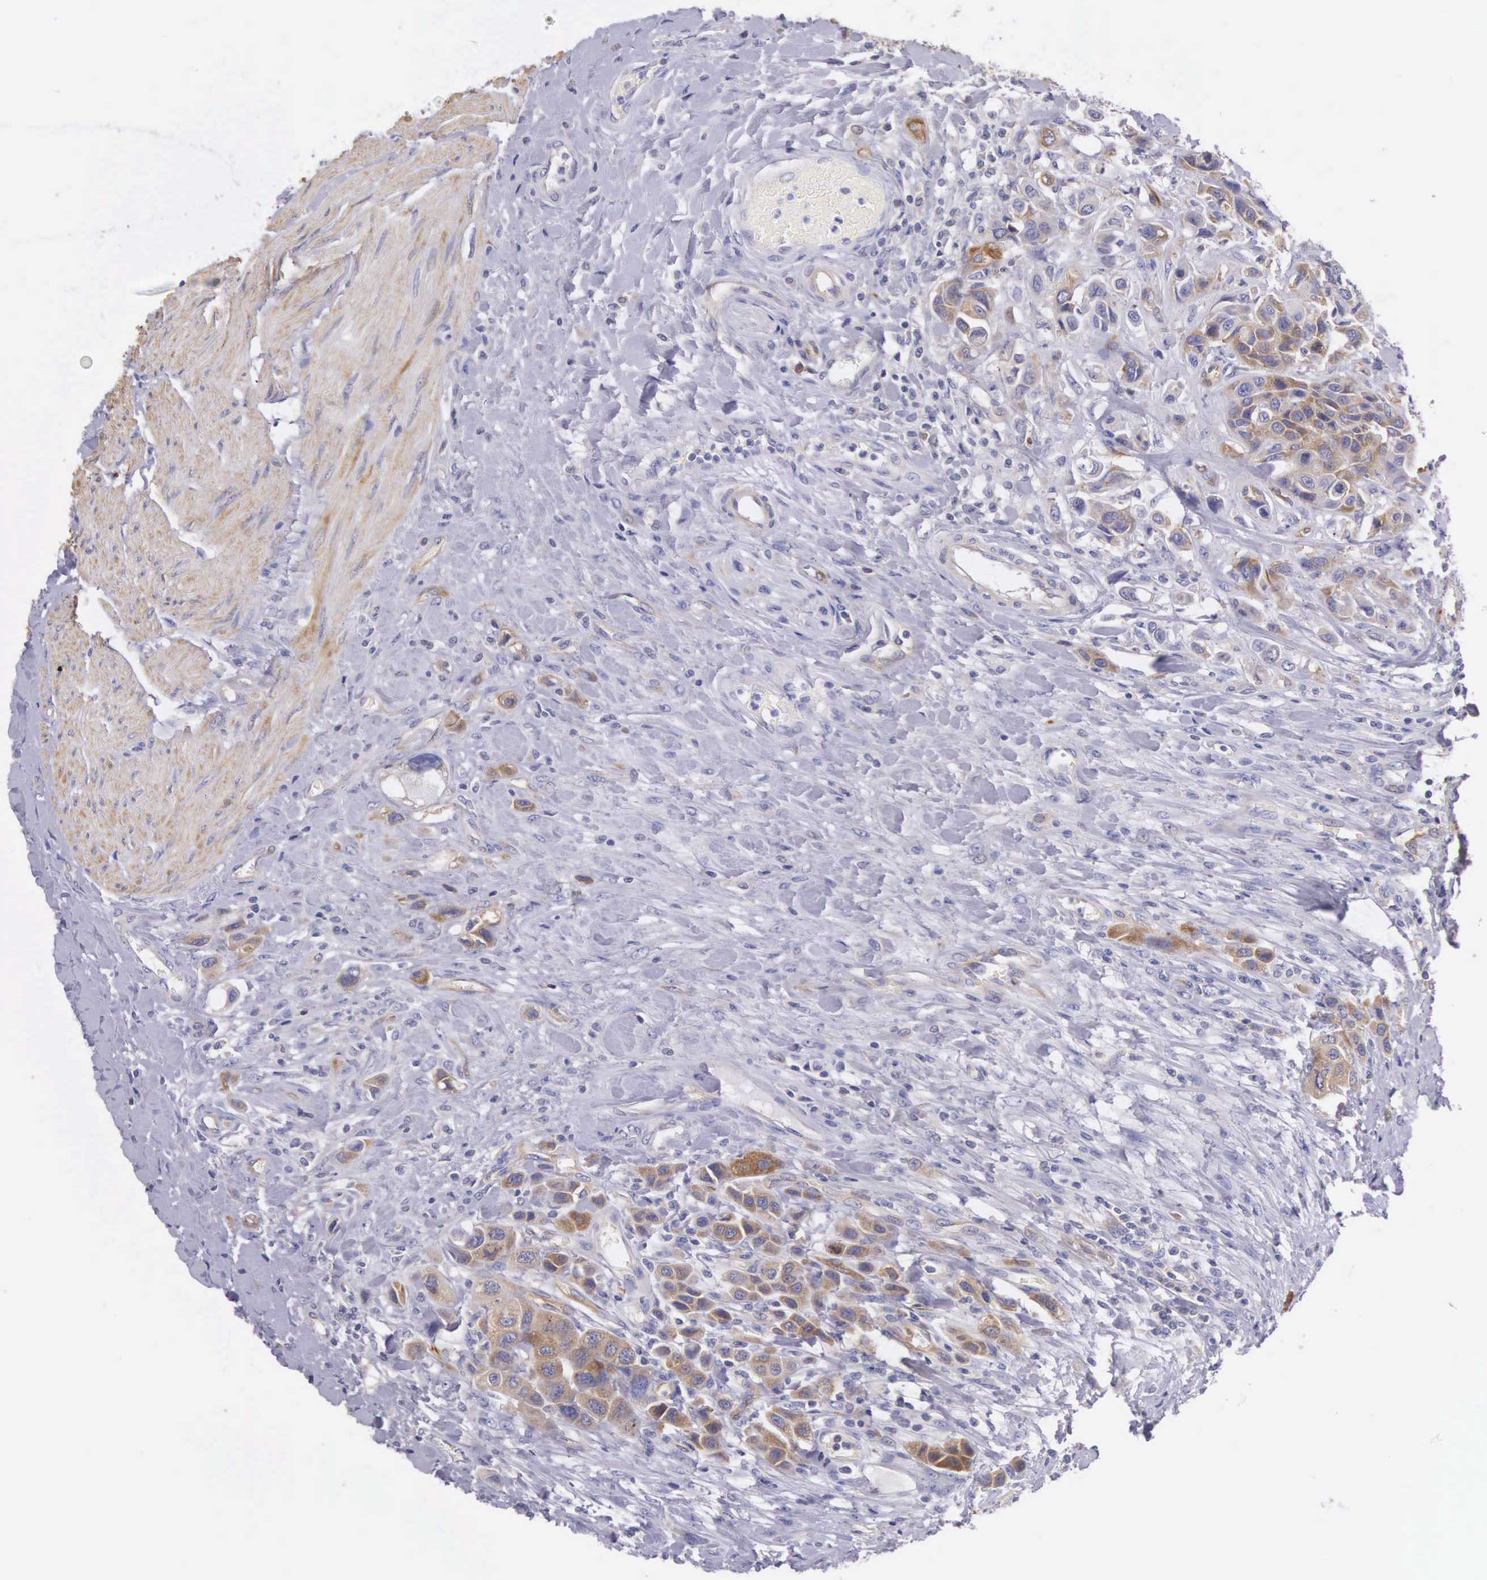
{"staining": {"intensity": "weak", "quantity": "25%-75%", "location": "cytoplasmic/membranous"}, "tissue": "urothelial cancer", "cell_type": "Tumor cells", "image_type": "cancer", "snomed": [{"axis": "morphology", "description": "Urothelial carcinoma, High grade"}, {"axis": "topography", "description": "Urinary bladder"}], "caption": "High-grade urothelial carcinoma tissue demonstrates weak cytoplasmic/membranous expression in about 25%-75% of tumor cells", "gene": "OSBPL3", "patient": {"sex": "male", "age": 50}}